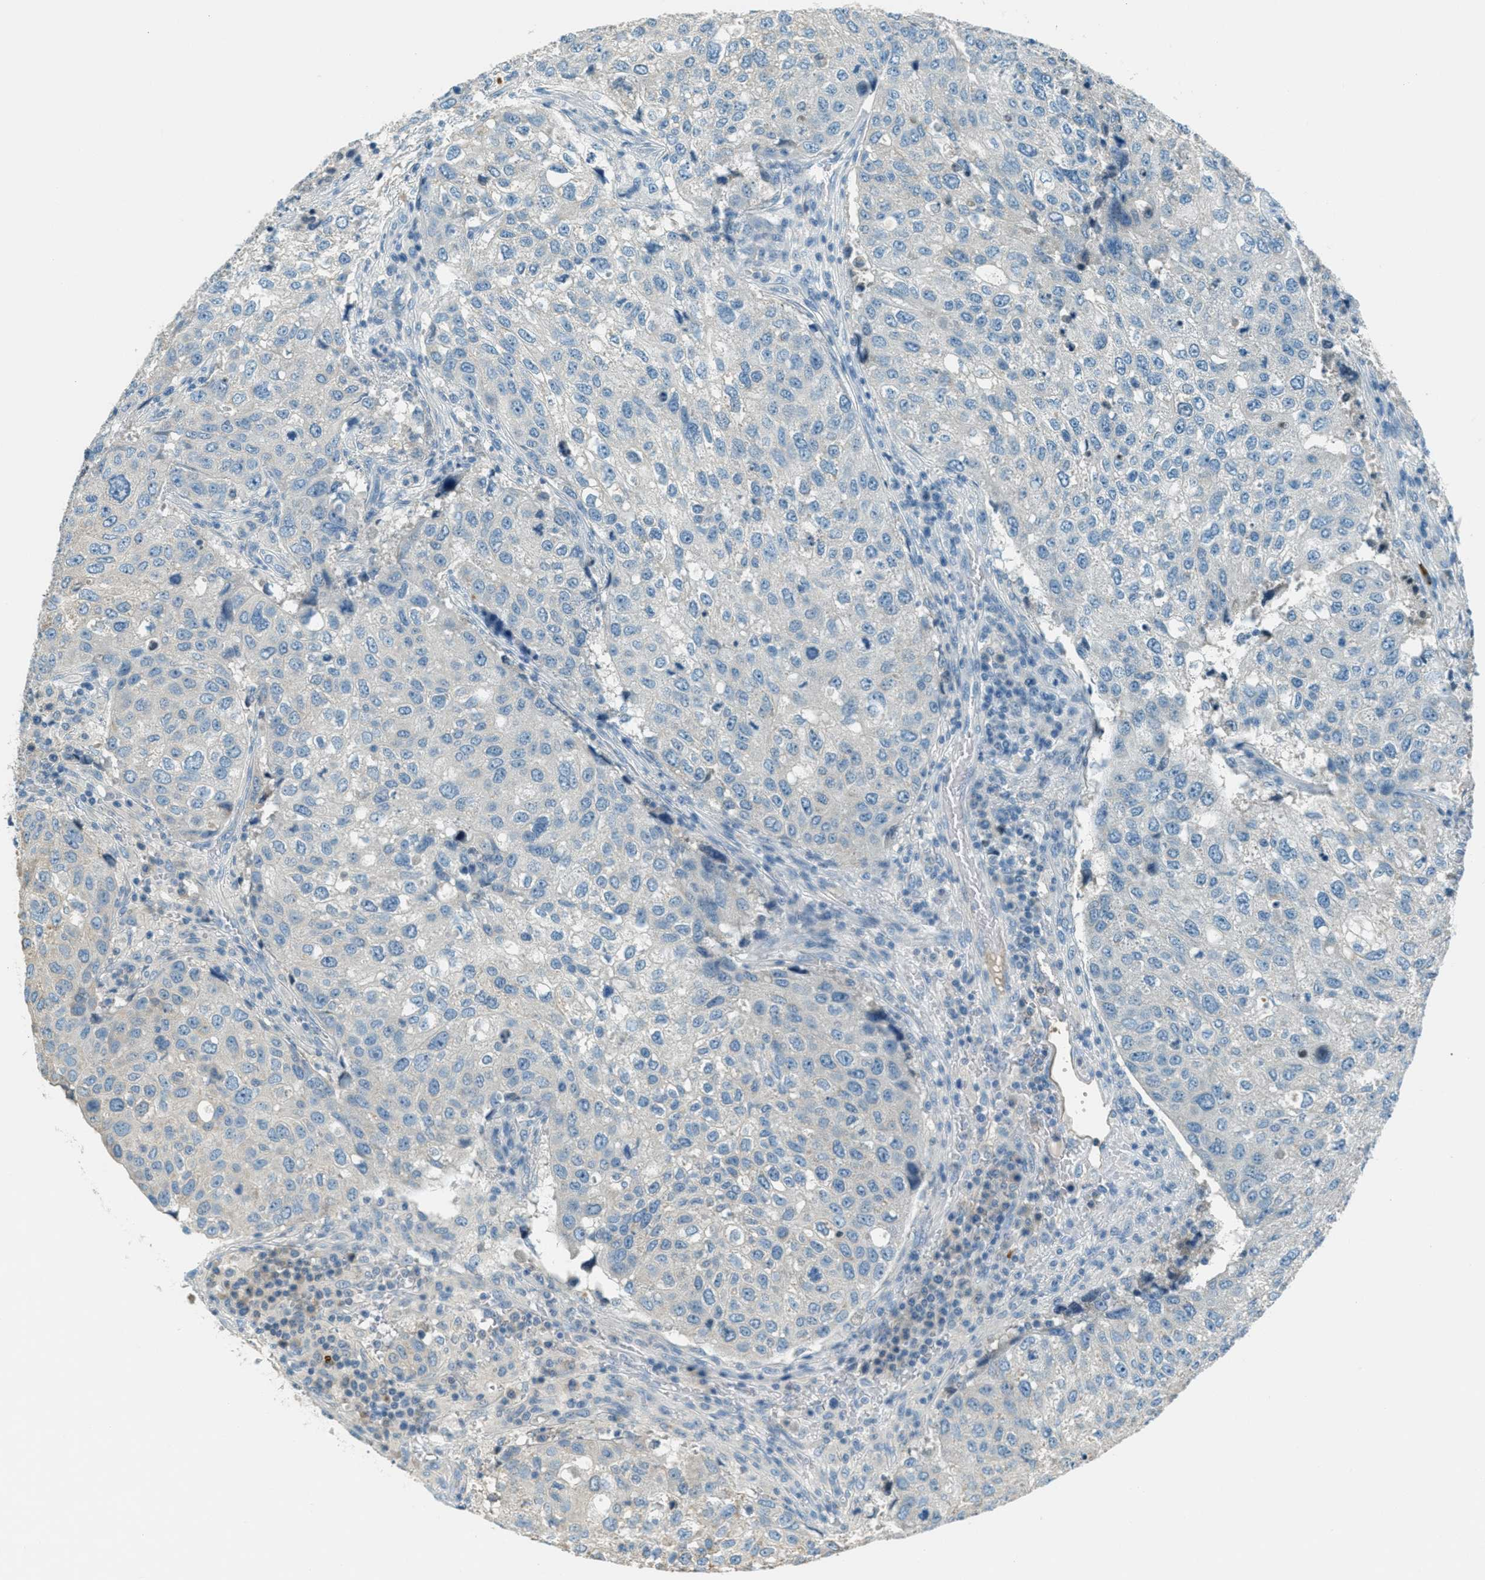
{"staining": {"intensity": "negative", "quantity": "none", "location": "none"}, "tissue": "urothelial cancer", "cell_type": "Tumor cells", "image_type": "cancer", "snomed": [{"axis": "morphology", "description": "Urothelial carcinoma, High grade"}, {"axis": "topography", "description": "Lymph node"}, {"axis": "topography", "description": "Urinary bladder"}], "caption": "Immunohistochemical staining of human urothelial cancer demonstrates no significant expression in tumor cells.", "gene": "MSLN", "patient": {"sex": "male", "age": 51}}